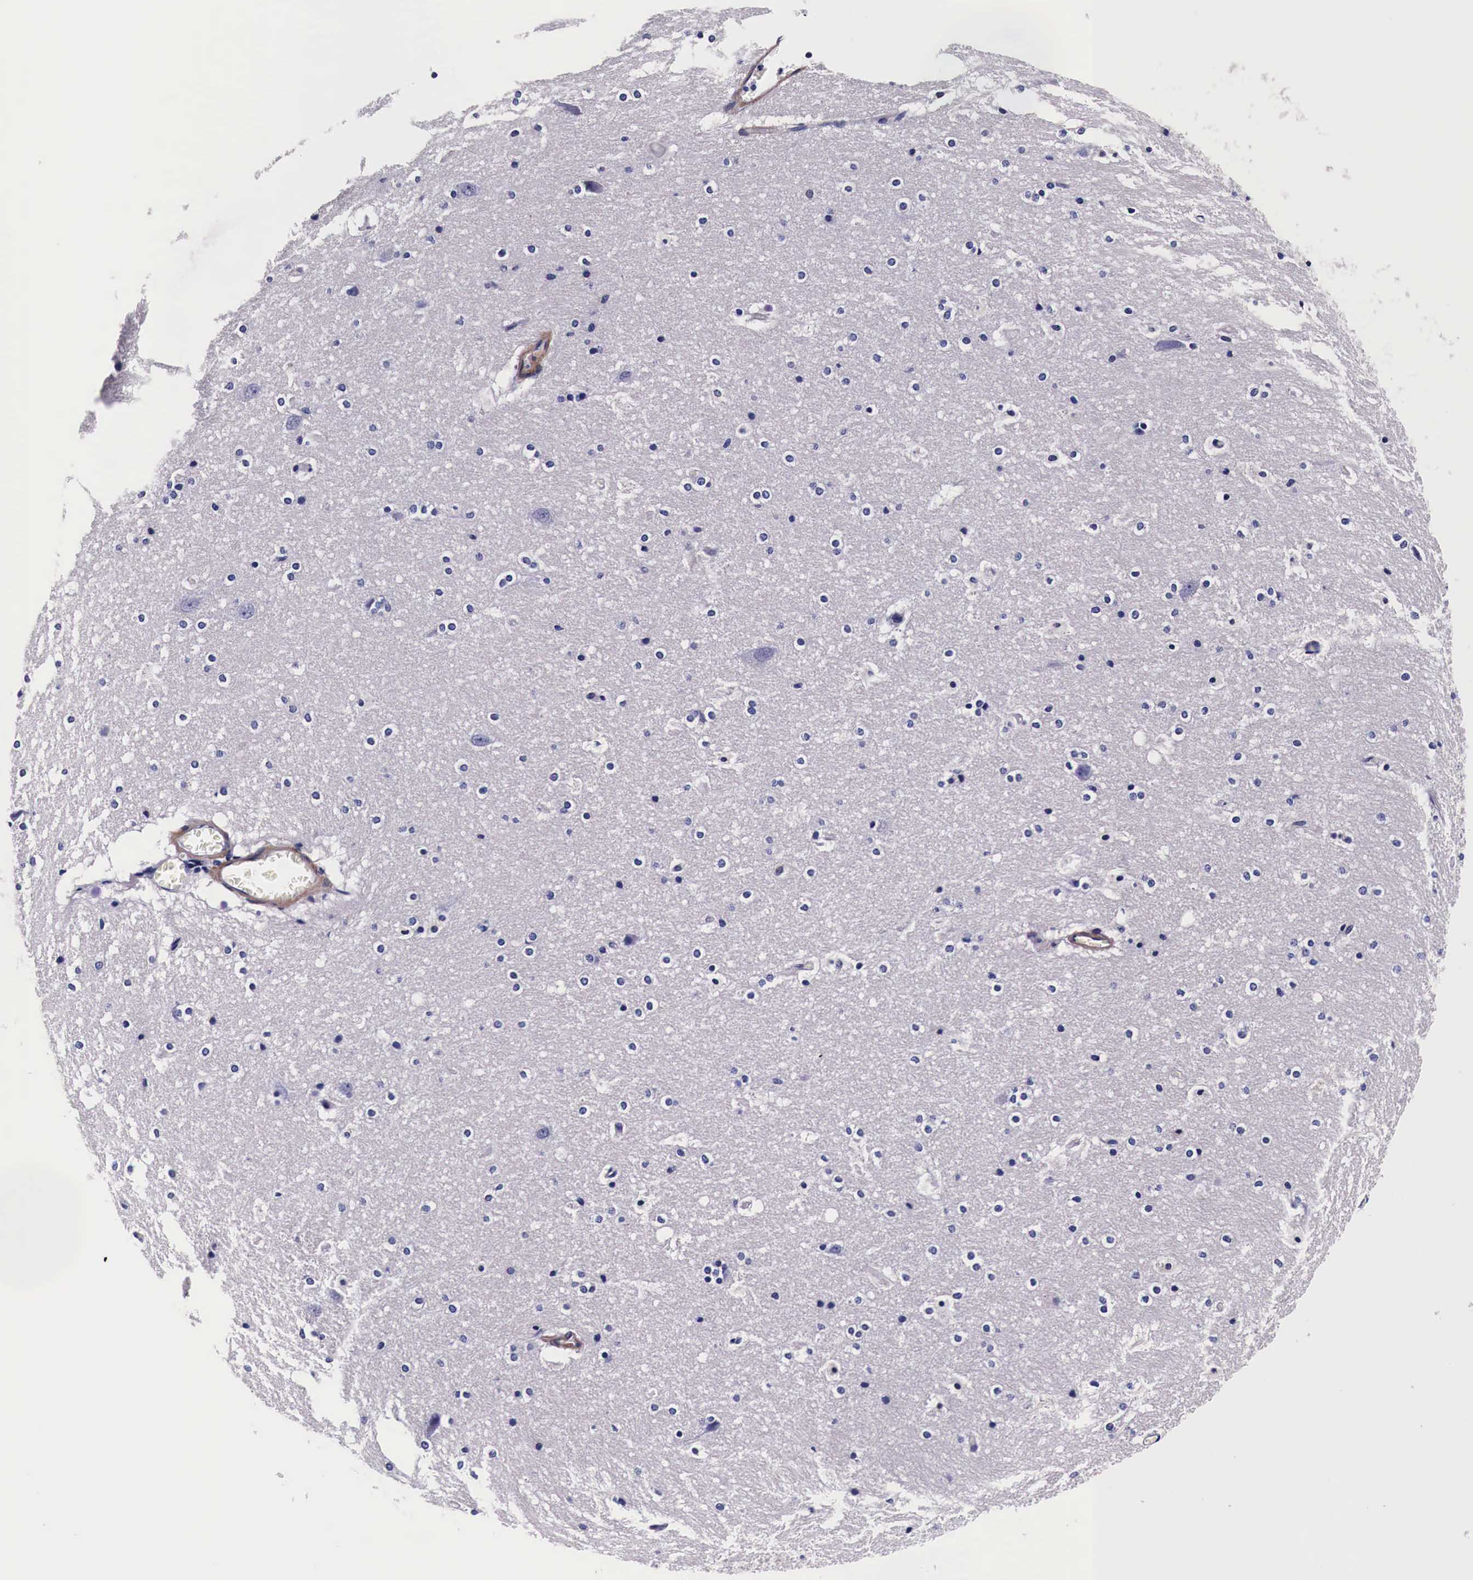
{"staining": {"intensity": "negative", "quantity": "none", "location": "none"}, "tissue": "hippocampus", "cell_type": "Glial cells", "image_type": "normal", "snomed": [{"axis": "morphology", "description": "Normal tissue, NOS"}, {"axis": "topography", "description": "Hippocampus"}], "caption": "High magnification brightfield microscopy of benign hippocampus stained with DAB (brown) and counterstained with hematoxylin (blue): glial cells show no significant positivity. (DAB (3,3'-diaminobenzidine) immunohistochemistry, high magnification).", "gene": "HSPB1", "patient": {"sex": "female", "age": 19}}